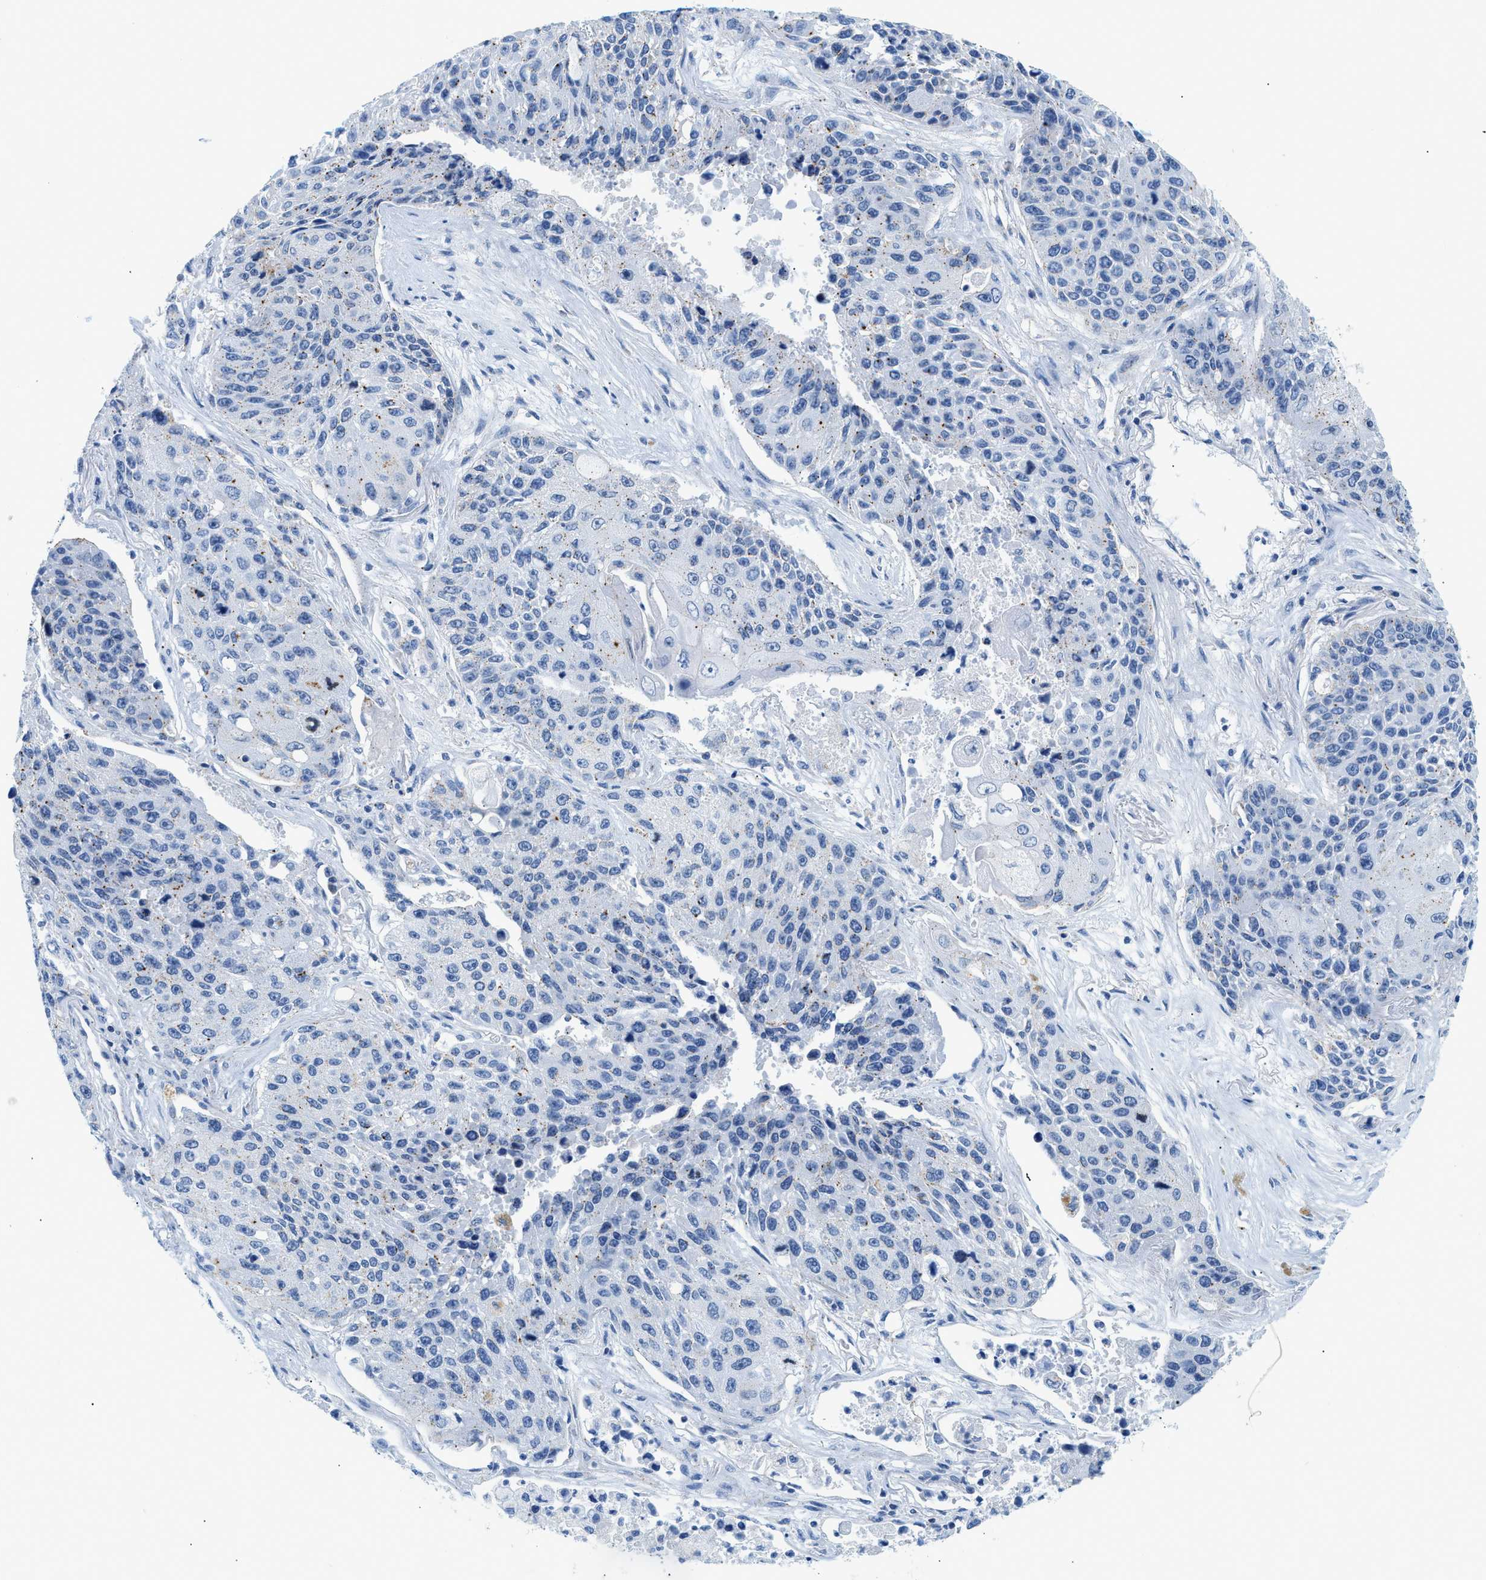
{"staining": {"intensity": "negative", "quantity": "none", "location": "none"}, "tissue": "lung cancer", "cell_type": "Tumor cells", "image_type": "cancer", "snomed": [{"axis": "morphology", "description": "Squamous cell carcinoma, NOS"}, {"axis": "topography", "description": "Lung"}], "caption": "Immunohistochemistry histopathology image of lung cancer stained for a protein (brown), which shows no positivity in tumor cells. (Immunohistochemistry (ihc), brightfield microscopy, high magnification).", "gene": "FDCSP", "patient": {"sex": "male", "age": 61}}